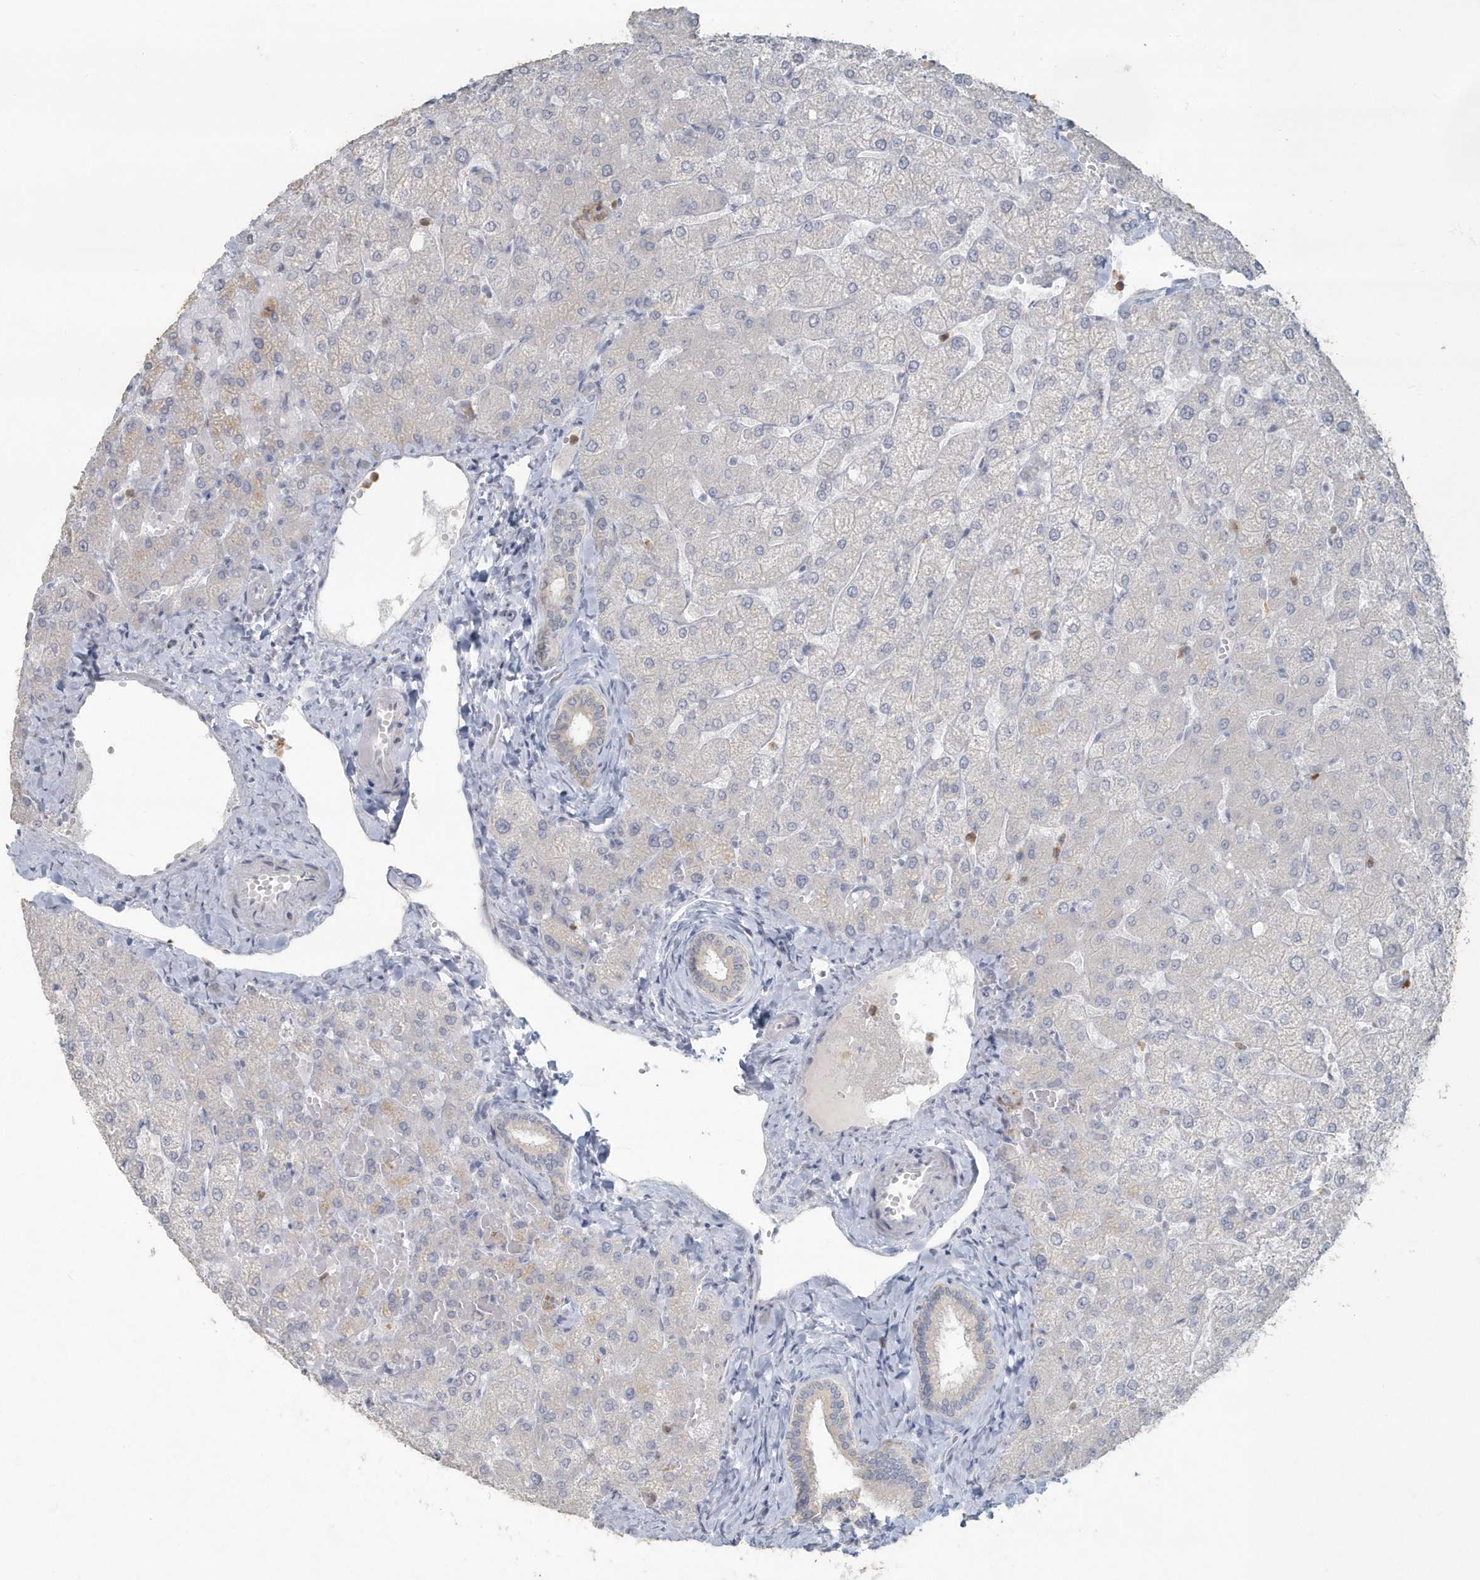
{"staining": {"intensity": "negative", "quantity": "none", "location": "none"}, "tissue": "liver", "cell_type": "Cholangiocytes", "image_type": "normal", "snomed": [{"axis": "morphology", "description": "Normal tissue, NOS"}, {"axis": "topography", "description": "Liver"}], "caption": "Immunohistochemistry histopathology image of benign human liver stained for a protein (brown), which reveals no staining in cholangiocytes. (Immunohistochemistry, brightfield microscopy, high magnification).", "gene": "MYOT", "patient": {"sex": "female", "age": 54}}